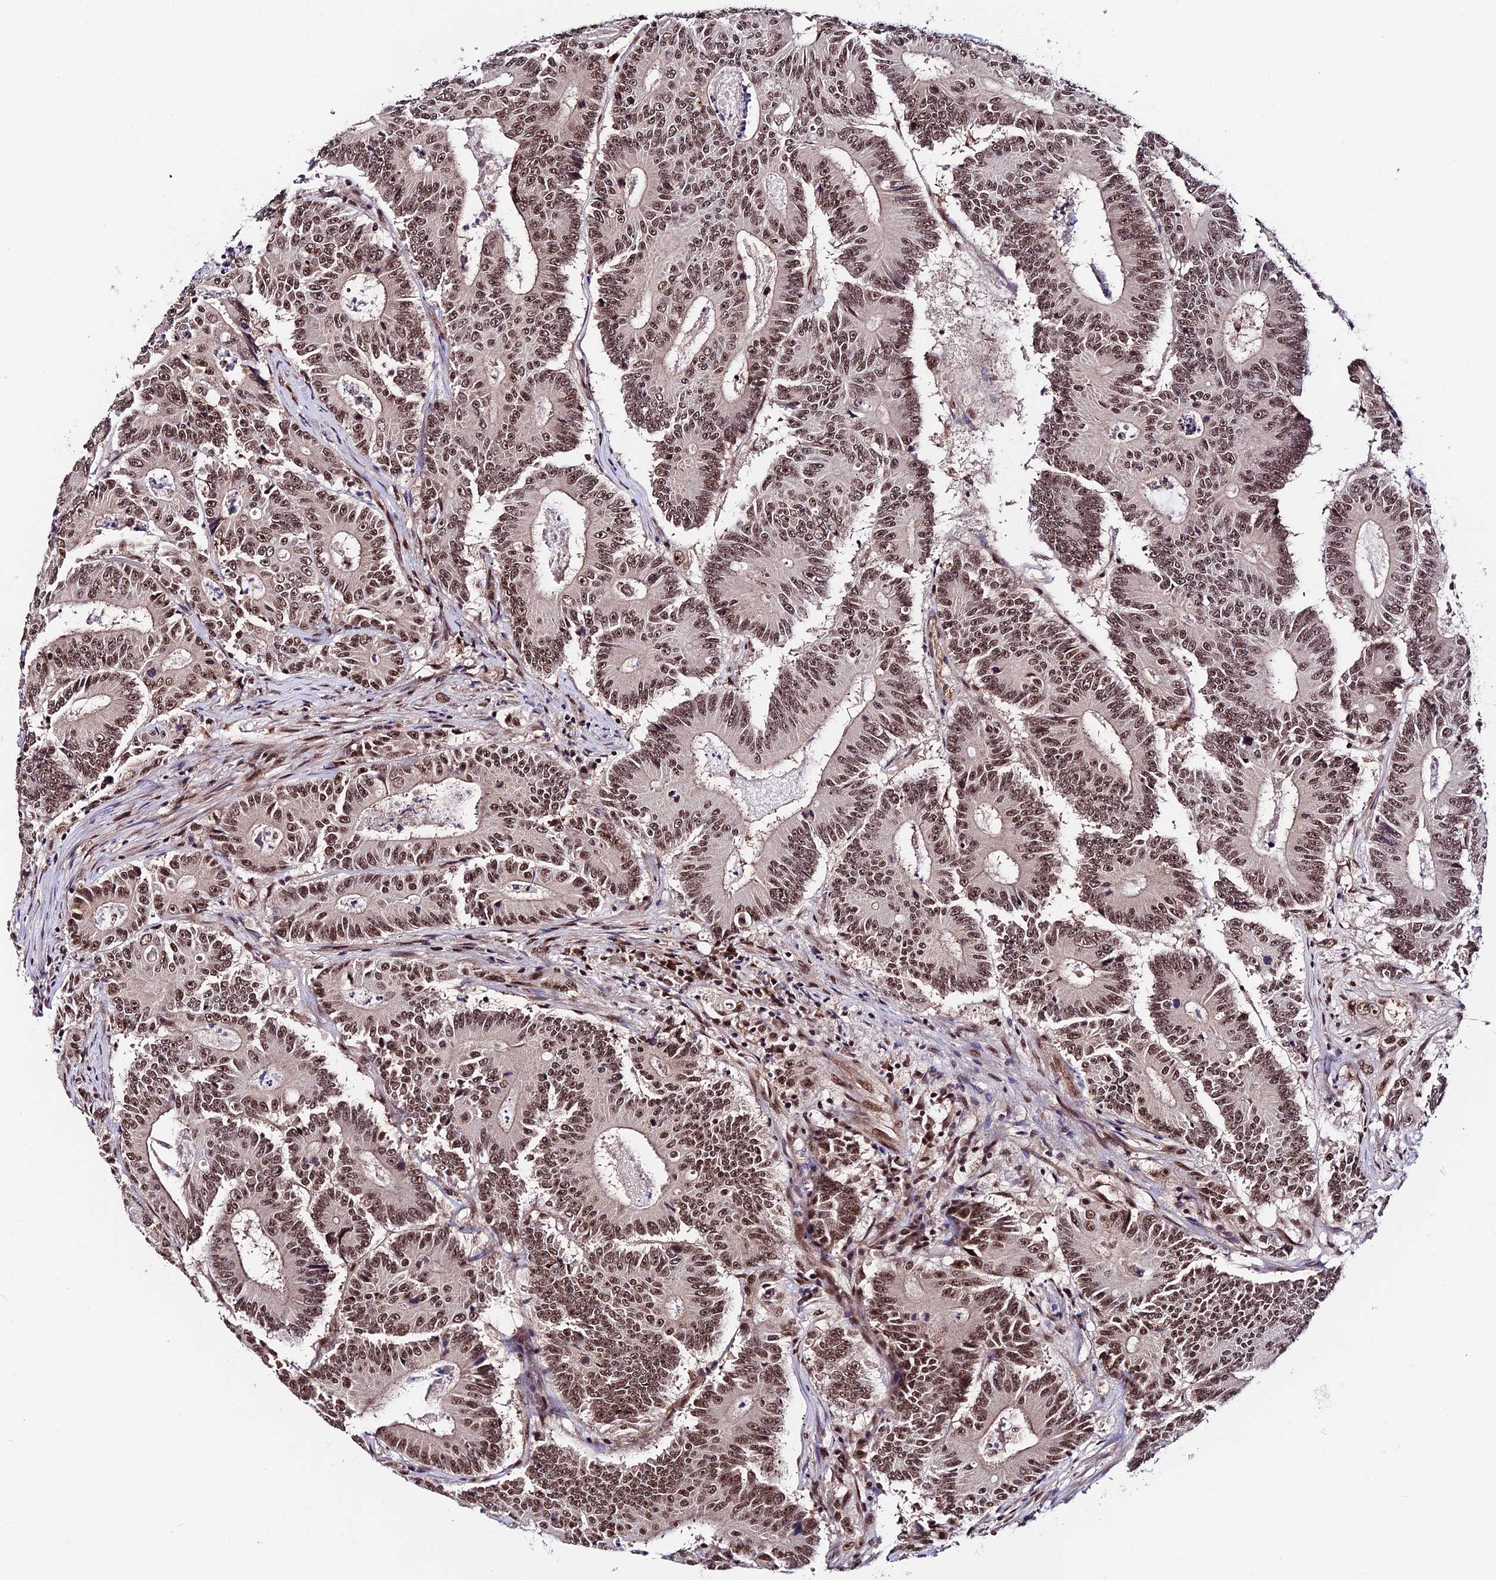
{"staining": {"intensity": "moderate", "quantity": ">75%", "location": "nuclear"}, "tissue": "colorectal cancer", "cell_type": "Tumor cells", "image_type": "cancer", "snomed": [{"axis": "morphology", "description": "Adenocarcinoma, NOS"}, {"axis": "topography", "description": "Colon"}], "caption": "Adenocarcinoma (colorectal) was stained to show a protein in brown. There is medium levels of moderate nuclear expression in approximately >75% of tumor cells.", "gene": "RBM42", "patient": {"sex": "male", "age": 83}}